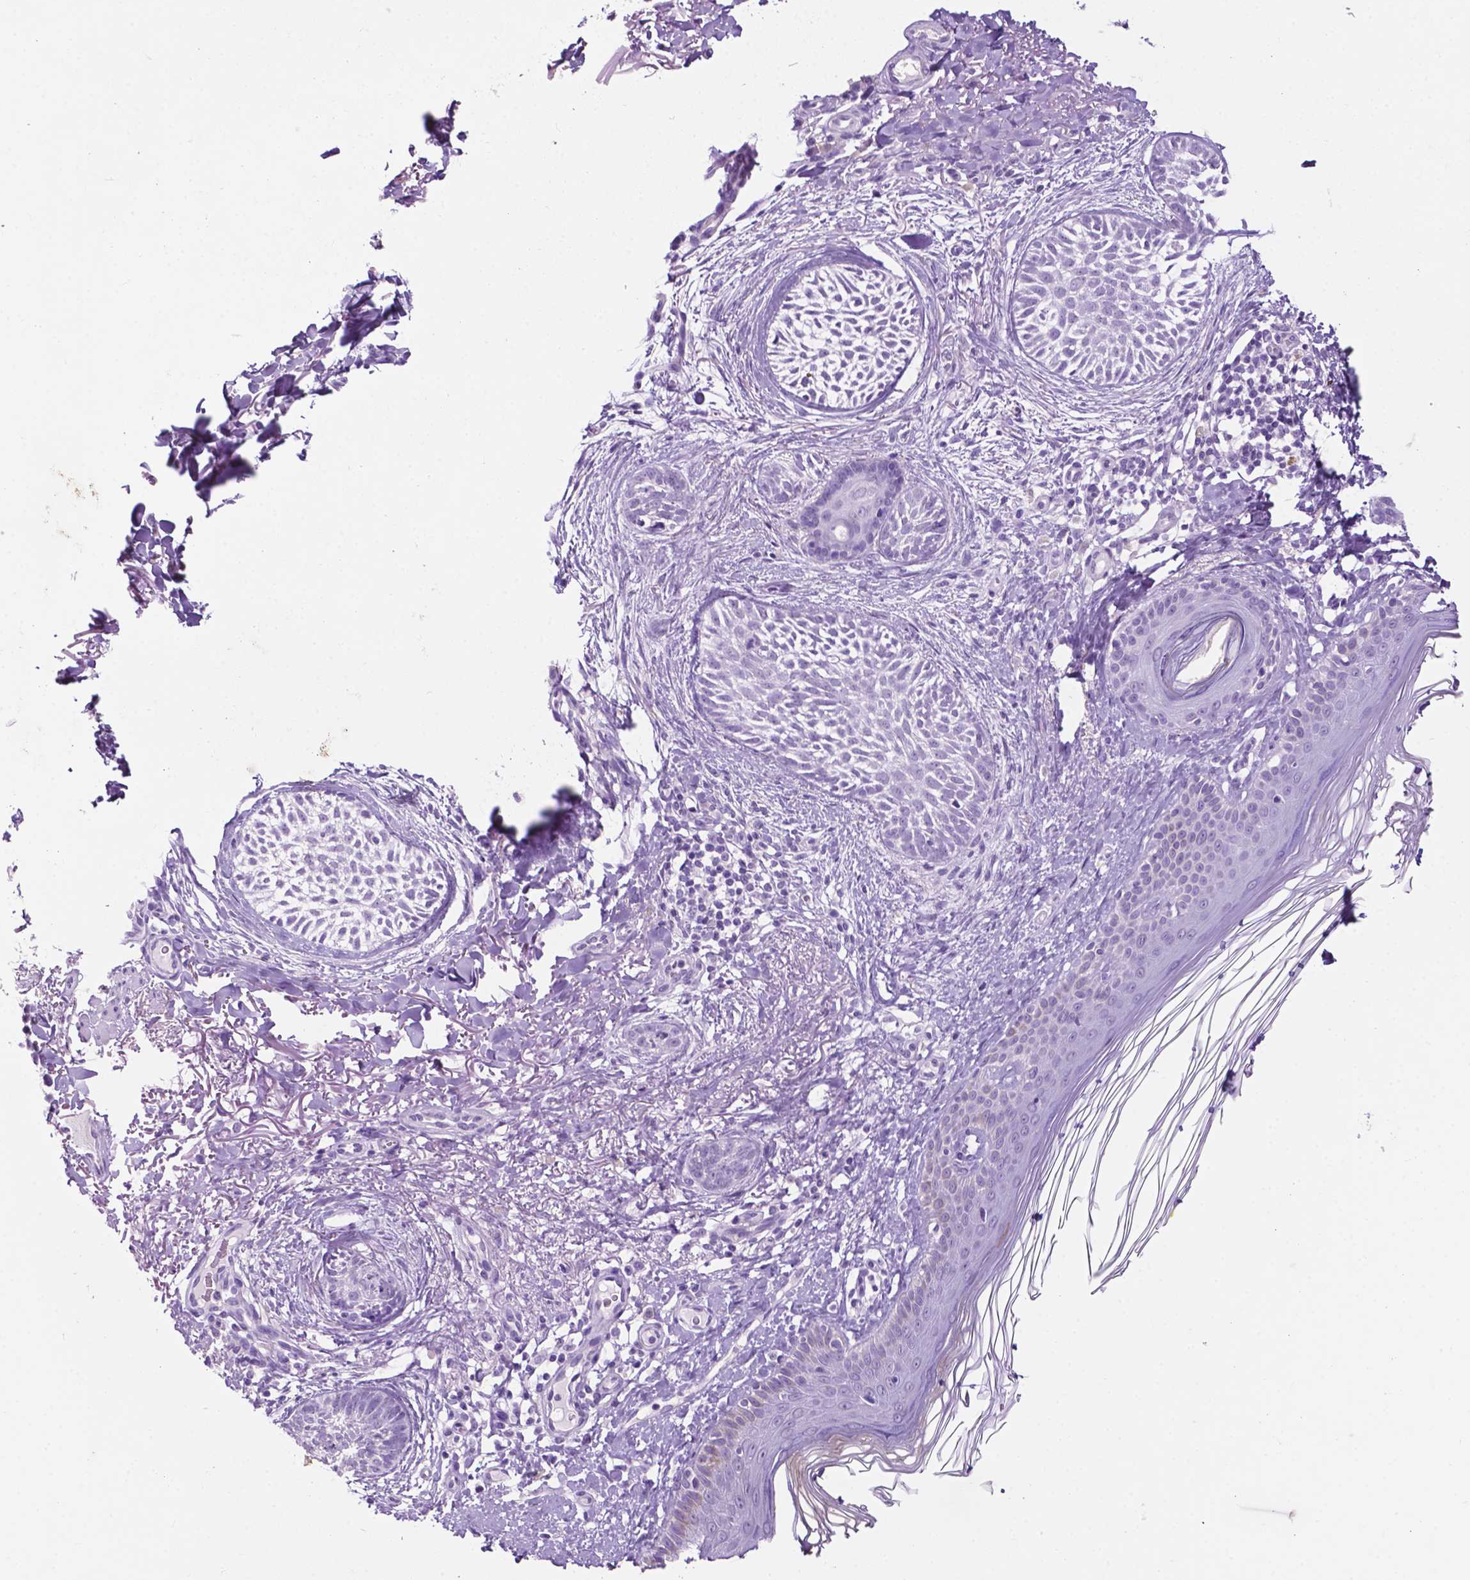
{"staining": {"intensity": "negative", "quantity": "none", "location": "none"}, "tissue": "skin cancer", "cell_type": "Tumor cells", "image_type": "cancer", "snomed": [{"axis": "morphology", "description": "Basal cell carcinoma"}, {"axis": "topography", "description": "Skin"}], "caption": "This image is of basal cell carcinoma (skin) stained with immunohistochemistry to label a protein in brown with the nuclei are counter-stained blue. There is no positivity in tumor cells.", "gene": "PHGR1", "patient": {"sex": "female", "age": 68}}